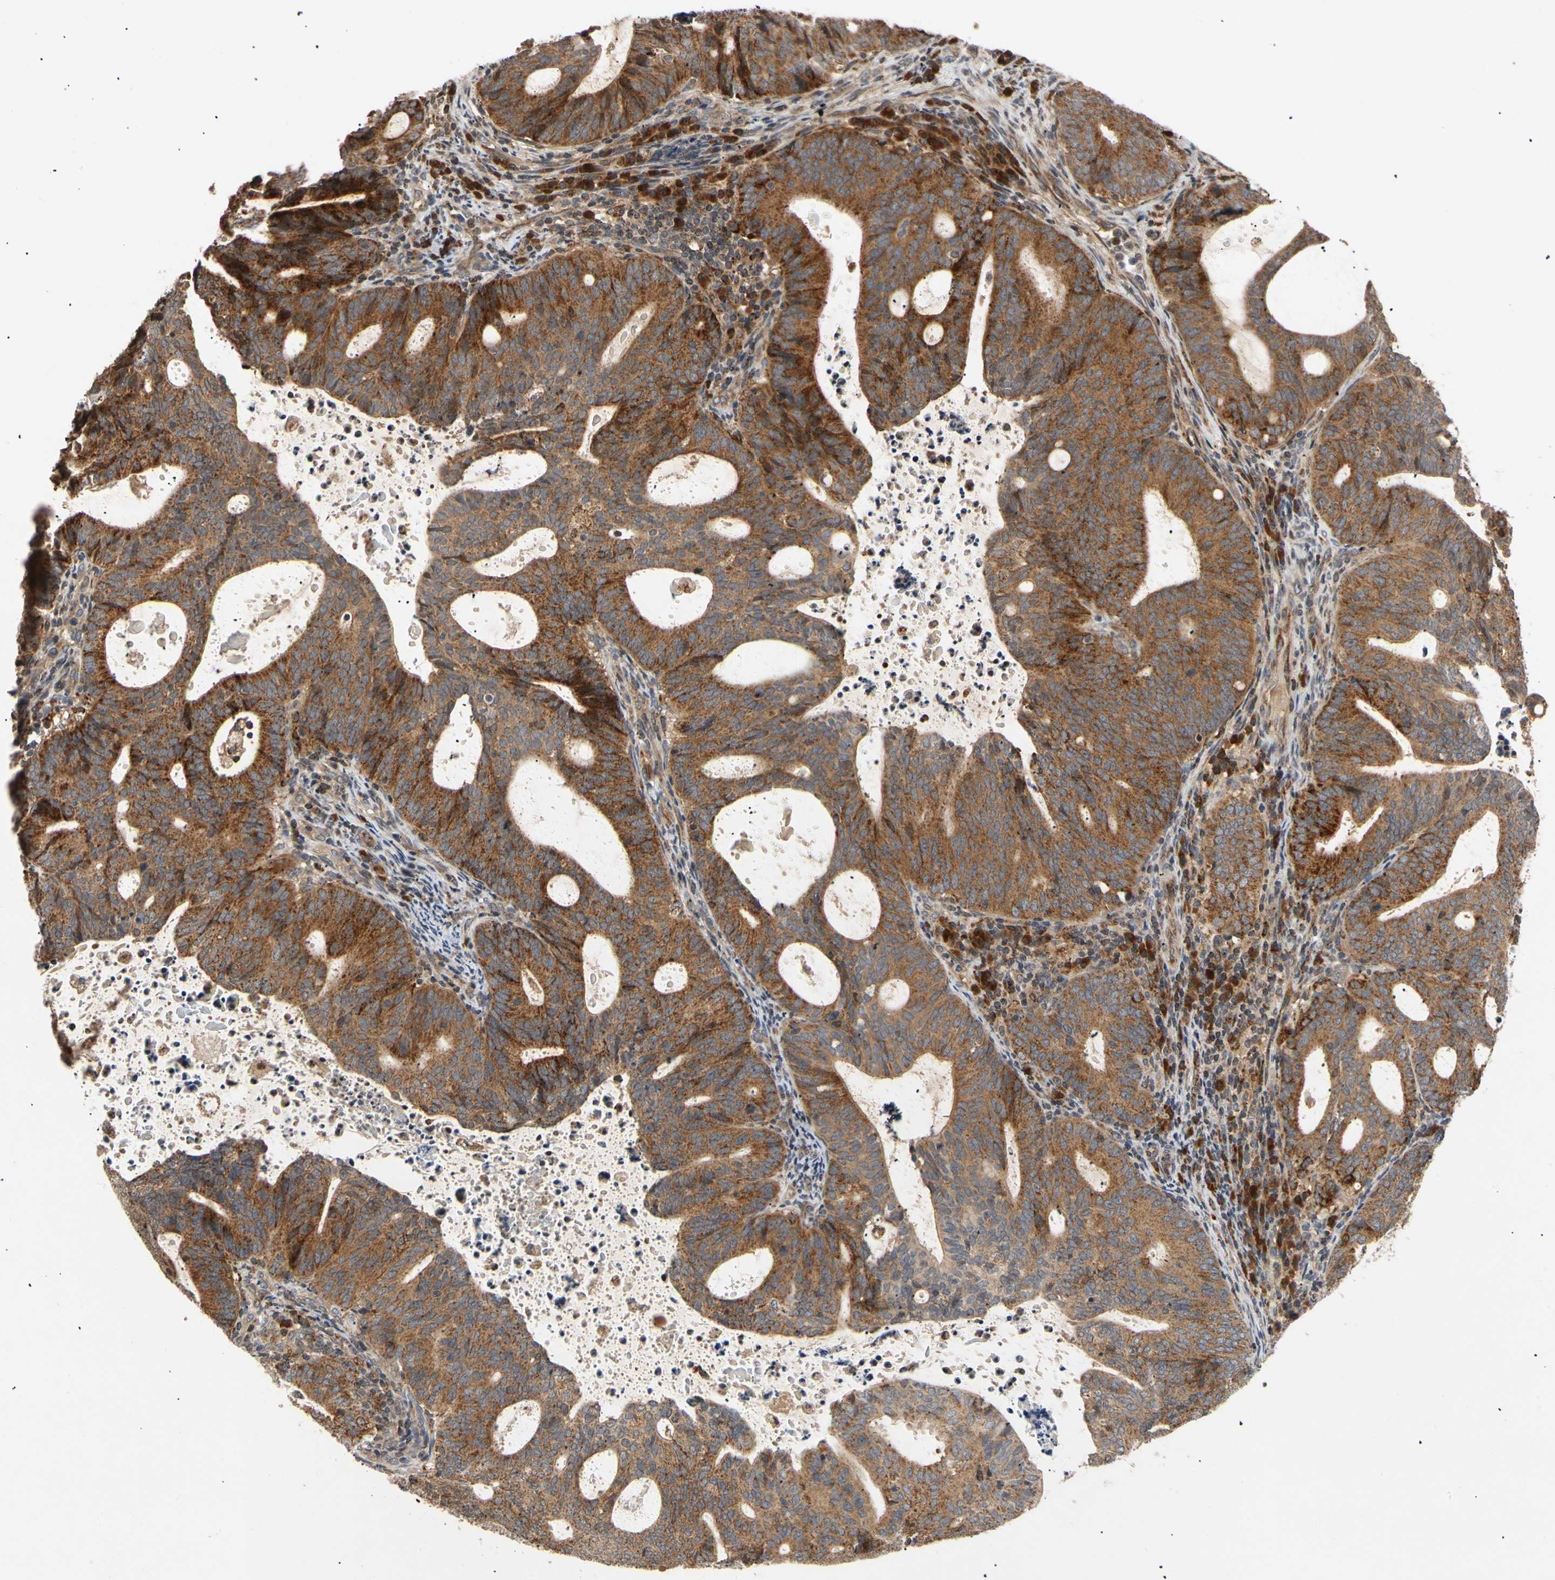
{"staining": {"intensity": "strong", "quantity": ">75%", "location": "cytoplasmic/membranous"}, "tissue": "endometrial cancer", "cell_type": "Tumor cells", "image_type": "cancer", "snomed": [{"axis": "morphology", "description": "Adenocarcinoma, NOS"}, {"axis": "topography", "description": "Uterus"}], "caption": "DAB (3,3'-diaminobenzidine) immunohistochemical staining of human endometrial adenocarcinoma exhibits strong cytoplasmic/membranous protein positivity in approximately >75% of tumor cells.", "gene": "MRPS22", "patient": {"sex": "female", "age": 83}}